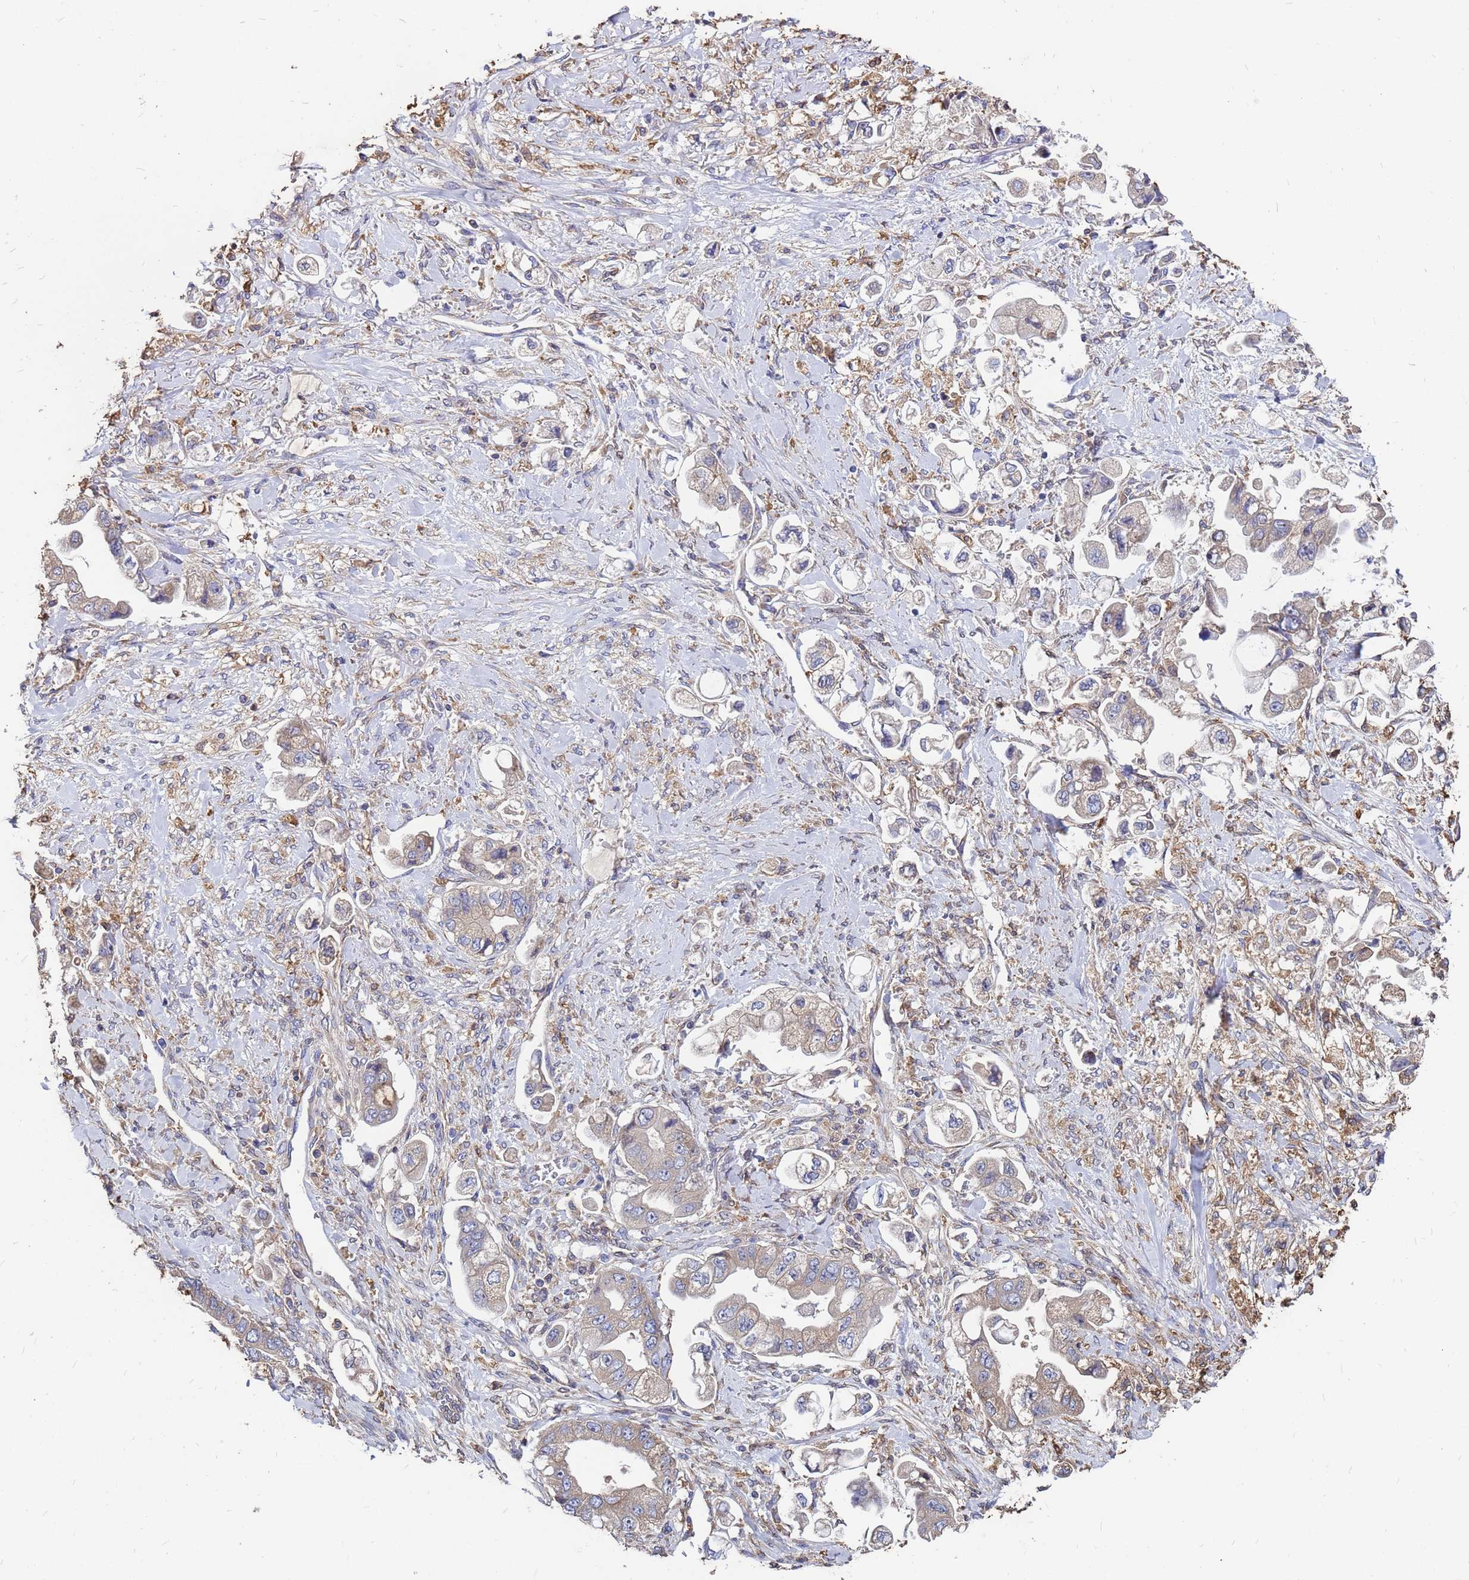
{"staining": {"intensity": "weak", "quantity": "<25%", "location": "cytoplasmic/membranous"}, "tissue": "stomach cancer", "cell_type": "Tumor cells", "image_type": "cancer", "snomed": [{"axis": "morphology", "description": "Adenocarcinoma, NOS"}, {"axis": "topography", "description": "Stomach"}], "caption": "This is an immunohistochemistry micrograph of stomach adenocarcinoma. There is no positivity in tumor cells.", "gene": "MOB2", "patient": {"sex": "male", "age": 62}}